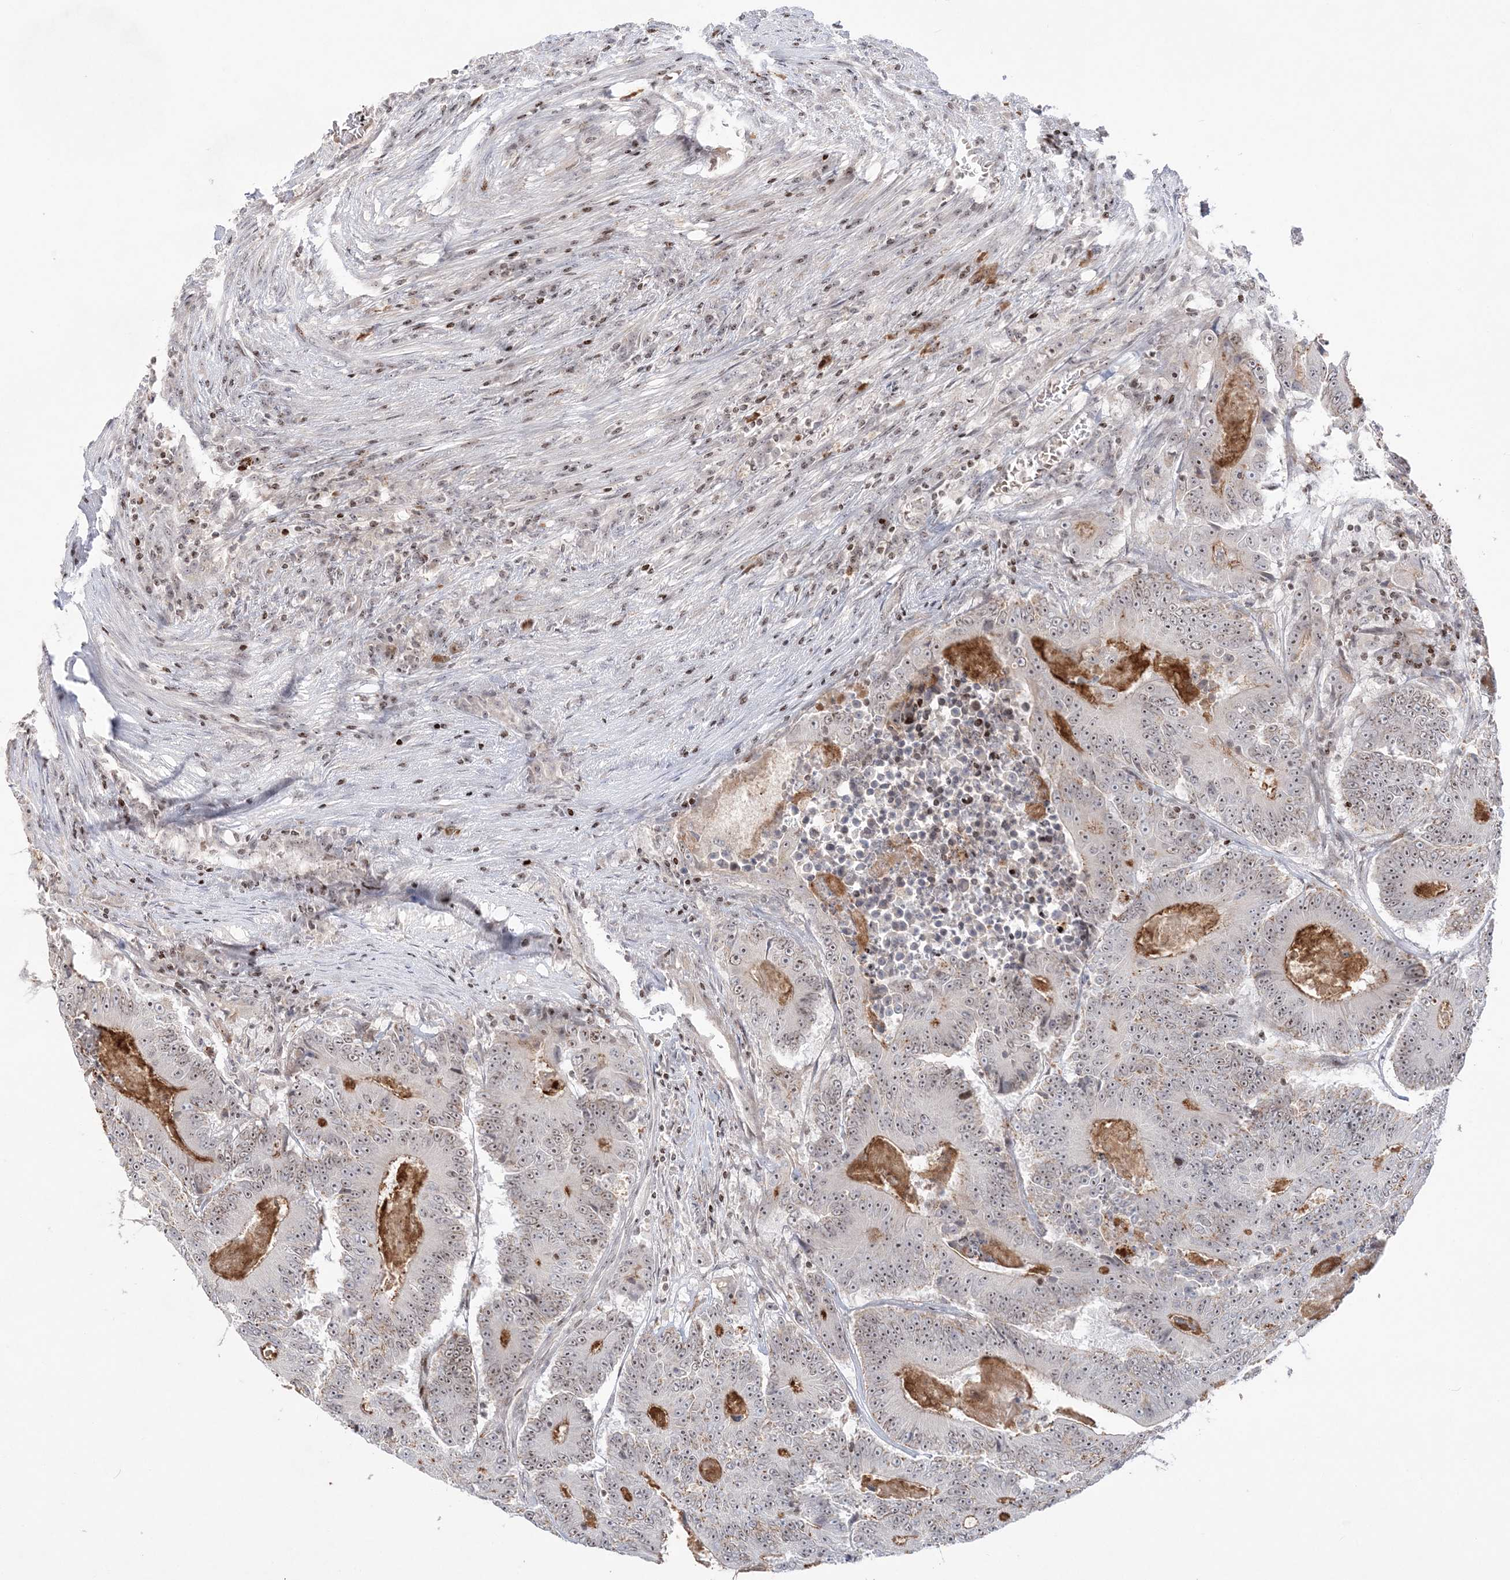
{"staining": {"intensity": "weak", "quantity": "<25%", "location": "nuclear"}, "tissue": "colorectal cancer", "cell_type": "Tumor cells", "image_type": "cancer", "snomed": [{"axis": "morphology", "description": "Adenocarcinoma, NOS"}, {"axis": "topography", "description": "Colon"}], "caption": "This histopathology image is of colorectal cancer (adenocarcinoma) stained with immunohistochemistry (IHC) to label a protein in brown with the nuclei are counter-stained blue. There is no positivity in tumor cells.", "gene": "SH3BP4", "patient": {"sex": "male", "age": 83}}